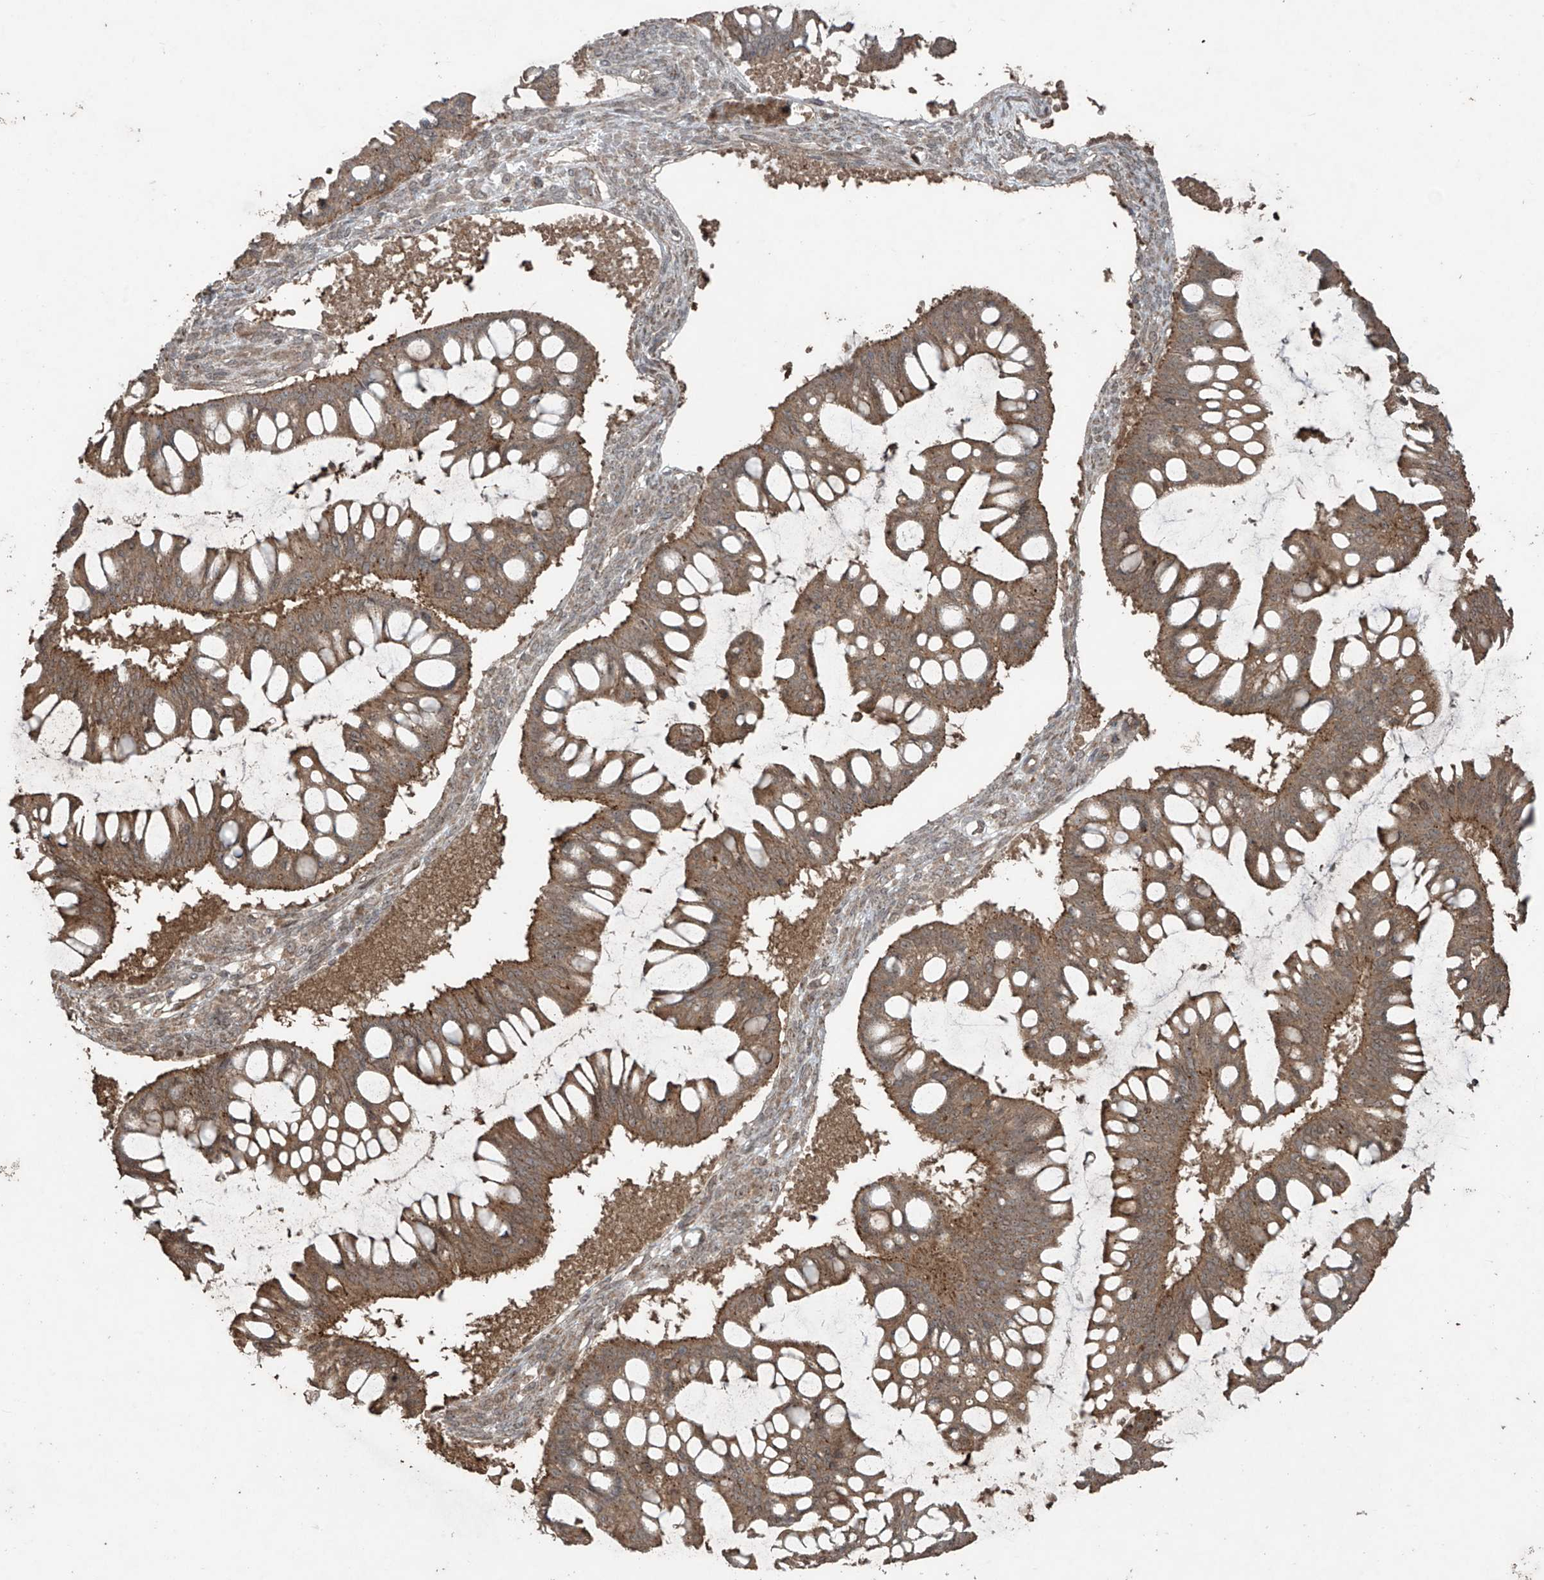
{"staining": {"intensity": "moderate", "quantity": ">75%", "location": "cytoplasmic/membranous"}, "tissue": "ovarian cancer", "cell_type": "Tumor cells", "image_type": "cancer", "snomed": [{"axis": "morphology", "description": "Cystadenocarcinoma, mucinous, NOS"}, {"axis": "topography", "description": "Ovary"}], "caption": "Mucinous cystadenocarcinoma (ovarian) stained for a protein (brown) shows moderate cytoplasmic/membranous positive expression in about >75% of tumor cells.", "gene": "PGPEP1", "patient": {"sex": "female", "age": 73}}